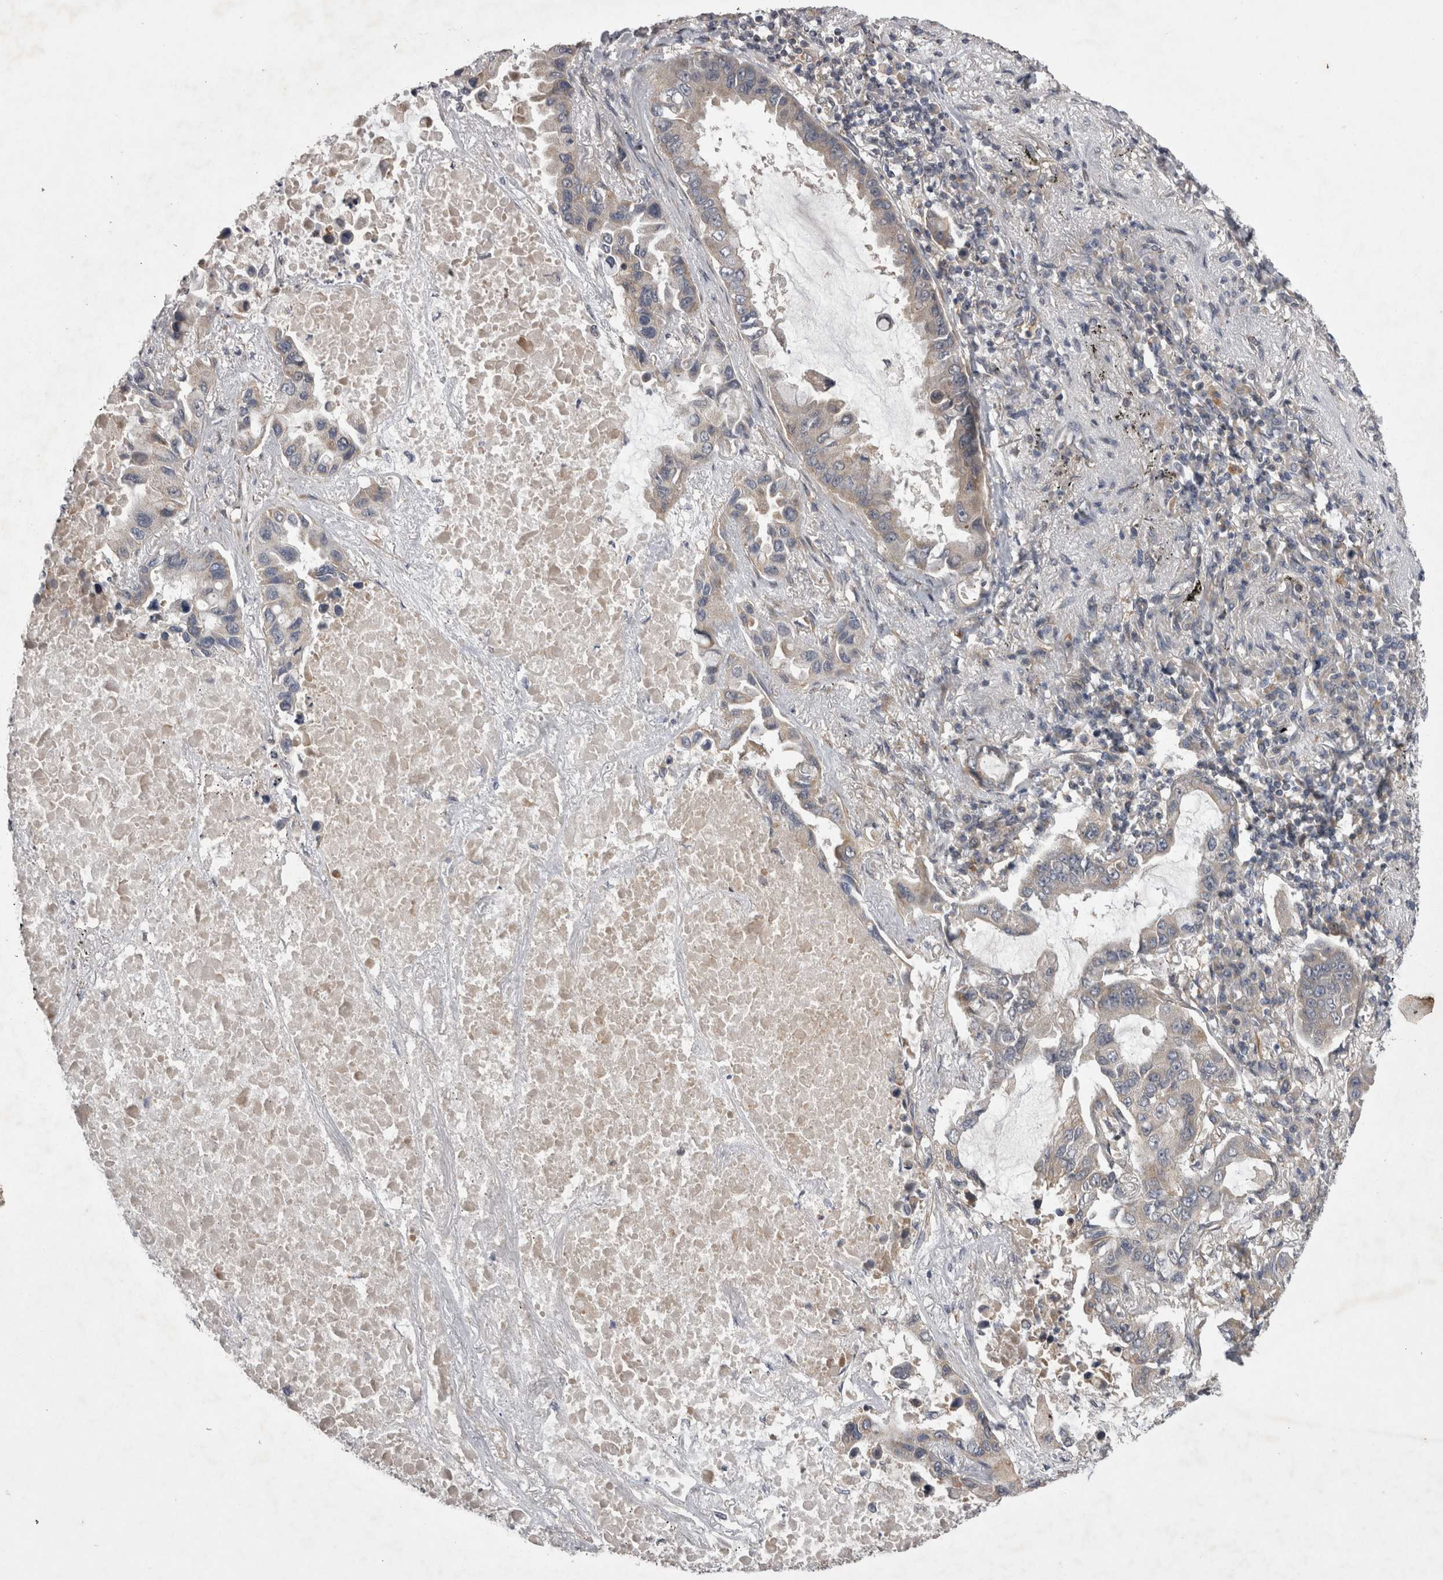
{"staining": {"intensity": "weak", "quantity": "<25%", "location": "cytoplasmic/membranous"}, "tissue": "lung cancer", "cell_type": "Tumor cells", "image_type": "cancer", "snomed": [{"axis": "morphology", "description": "Adenocarcinoma, NOS"}, {"axis": "topography", "description": "Lung"}], "caption": "DAB immunohistochemical staining of adenocarcinoma (lung) exhibits no significant expression in tumor cells. (Brightfield microscopy of DAB (3,3'-diaminobenzidine) immunohistochemistry (IHC) at high magnification).", "gene": "TSPOAP1", "patient": {"sex": "male", "age": 64}}